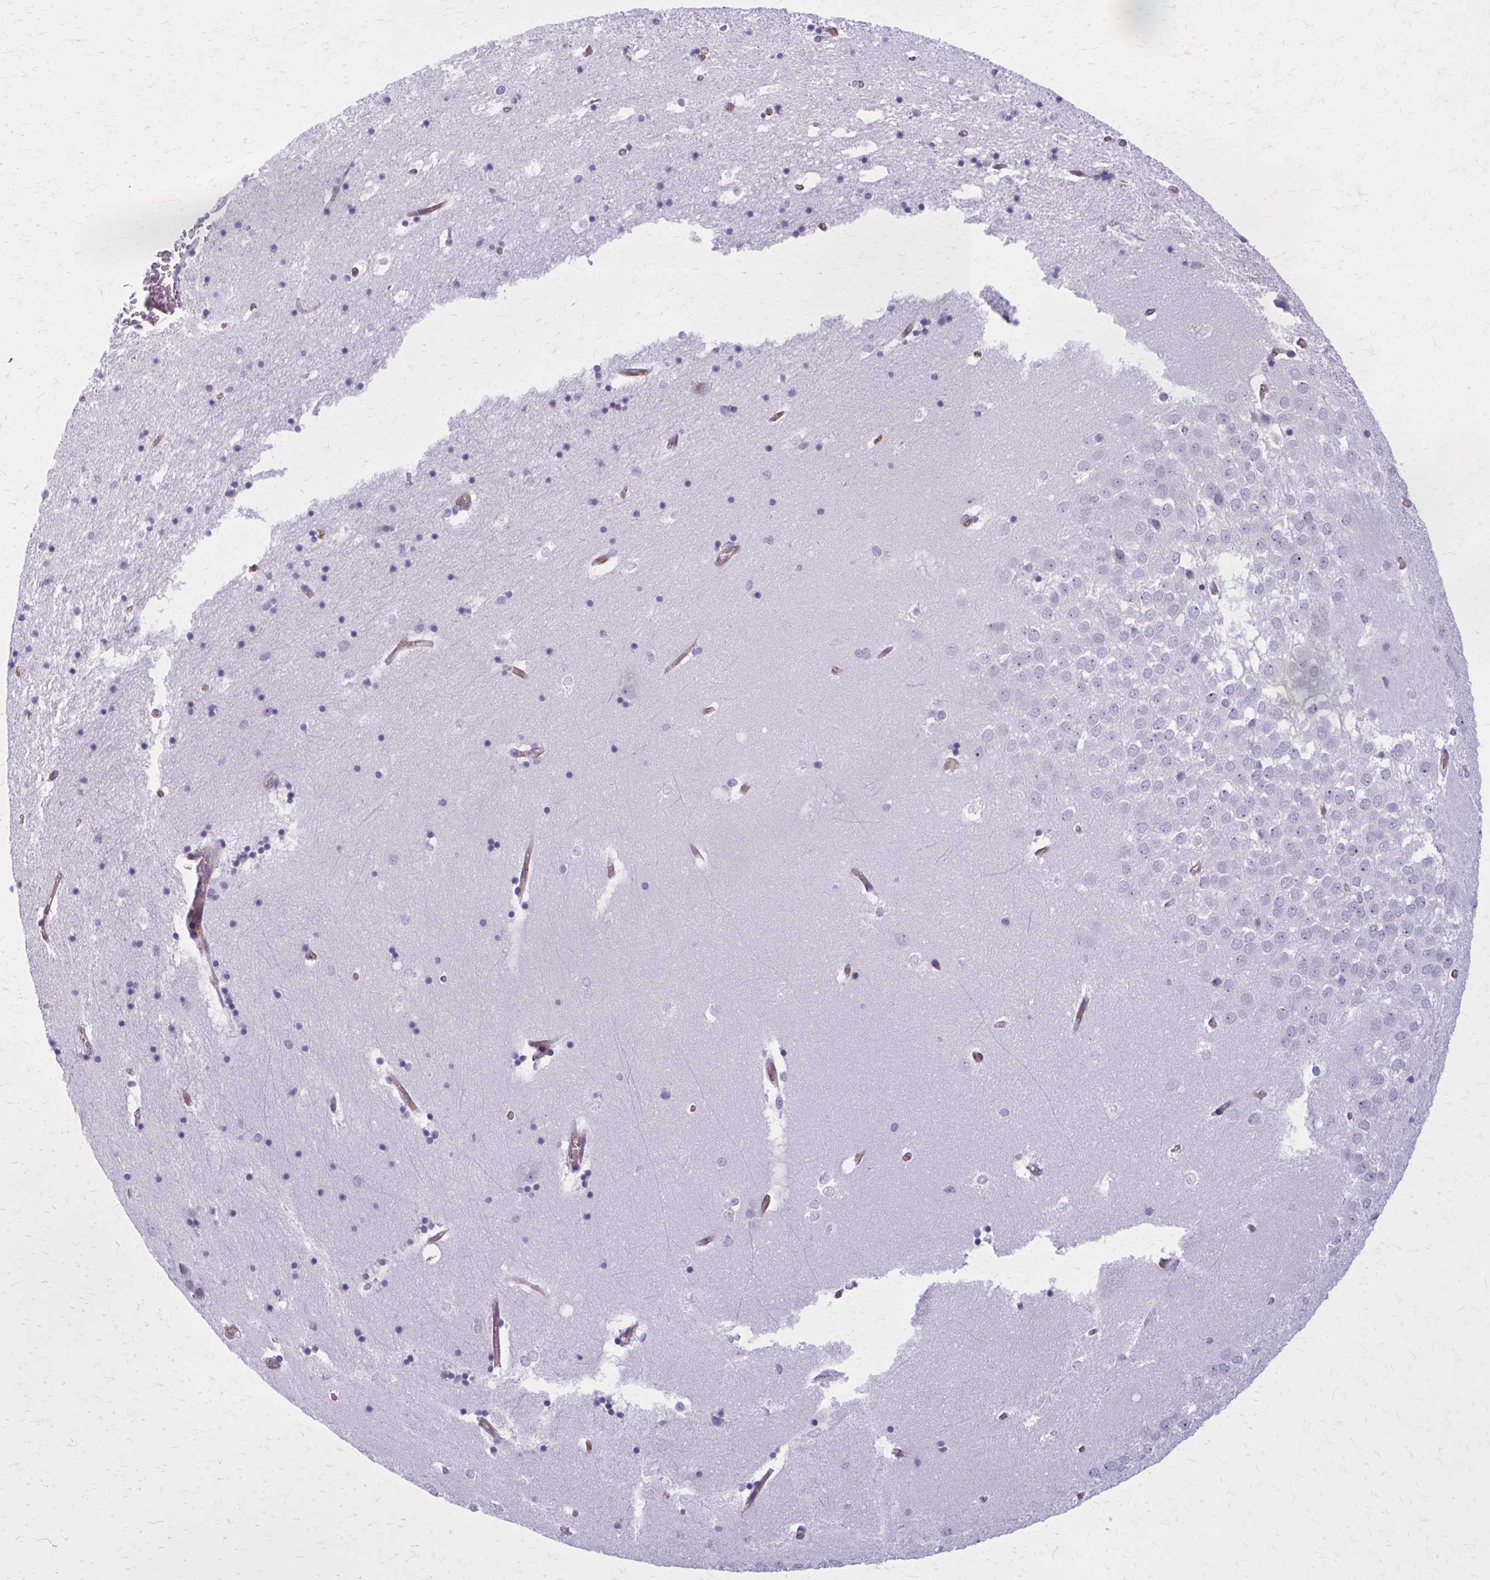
{"staining": {"intensity": "negative", "quantity": "none", "location": "none"}, "tissue": "hippocampus", "cell_type": "Glial cells", "image_type": "normal", "snomed": [{"axis": "morphology", "description": "Normal tissue, NOS"}, {"axis": "topography", "description": "Hippocampus"}], "caption": "Hippocampus stained for a protein using immunohistochemistry (IHC) exhibits no expression glial cells.", "gene": "ZDHHC7", "patient": {"sex": "male", "age": 58}}